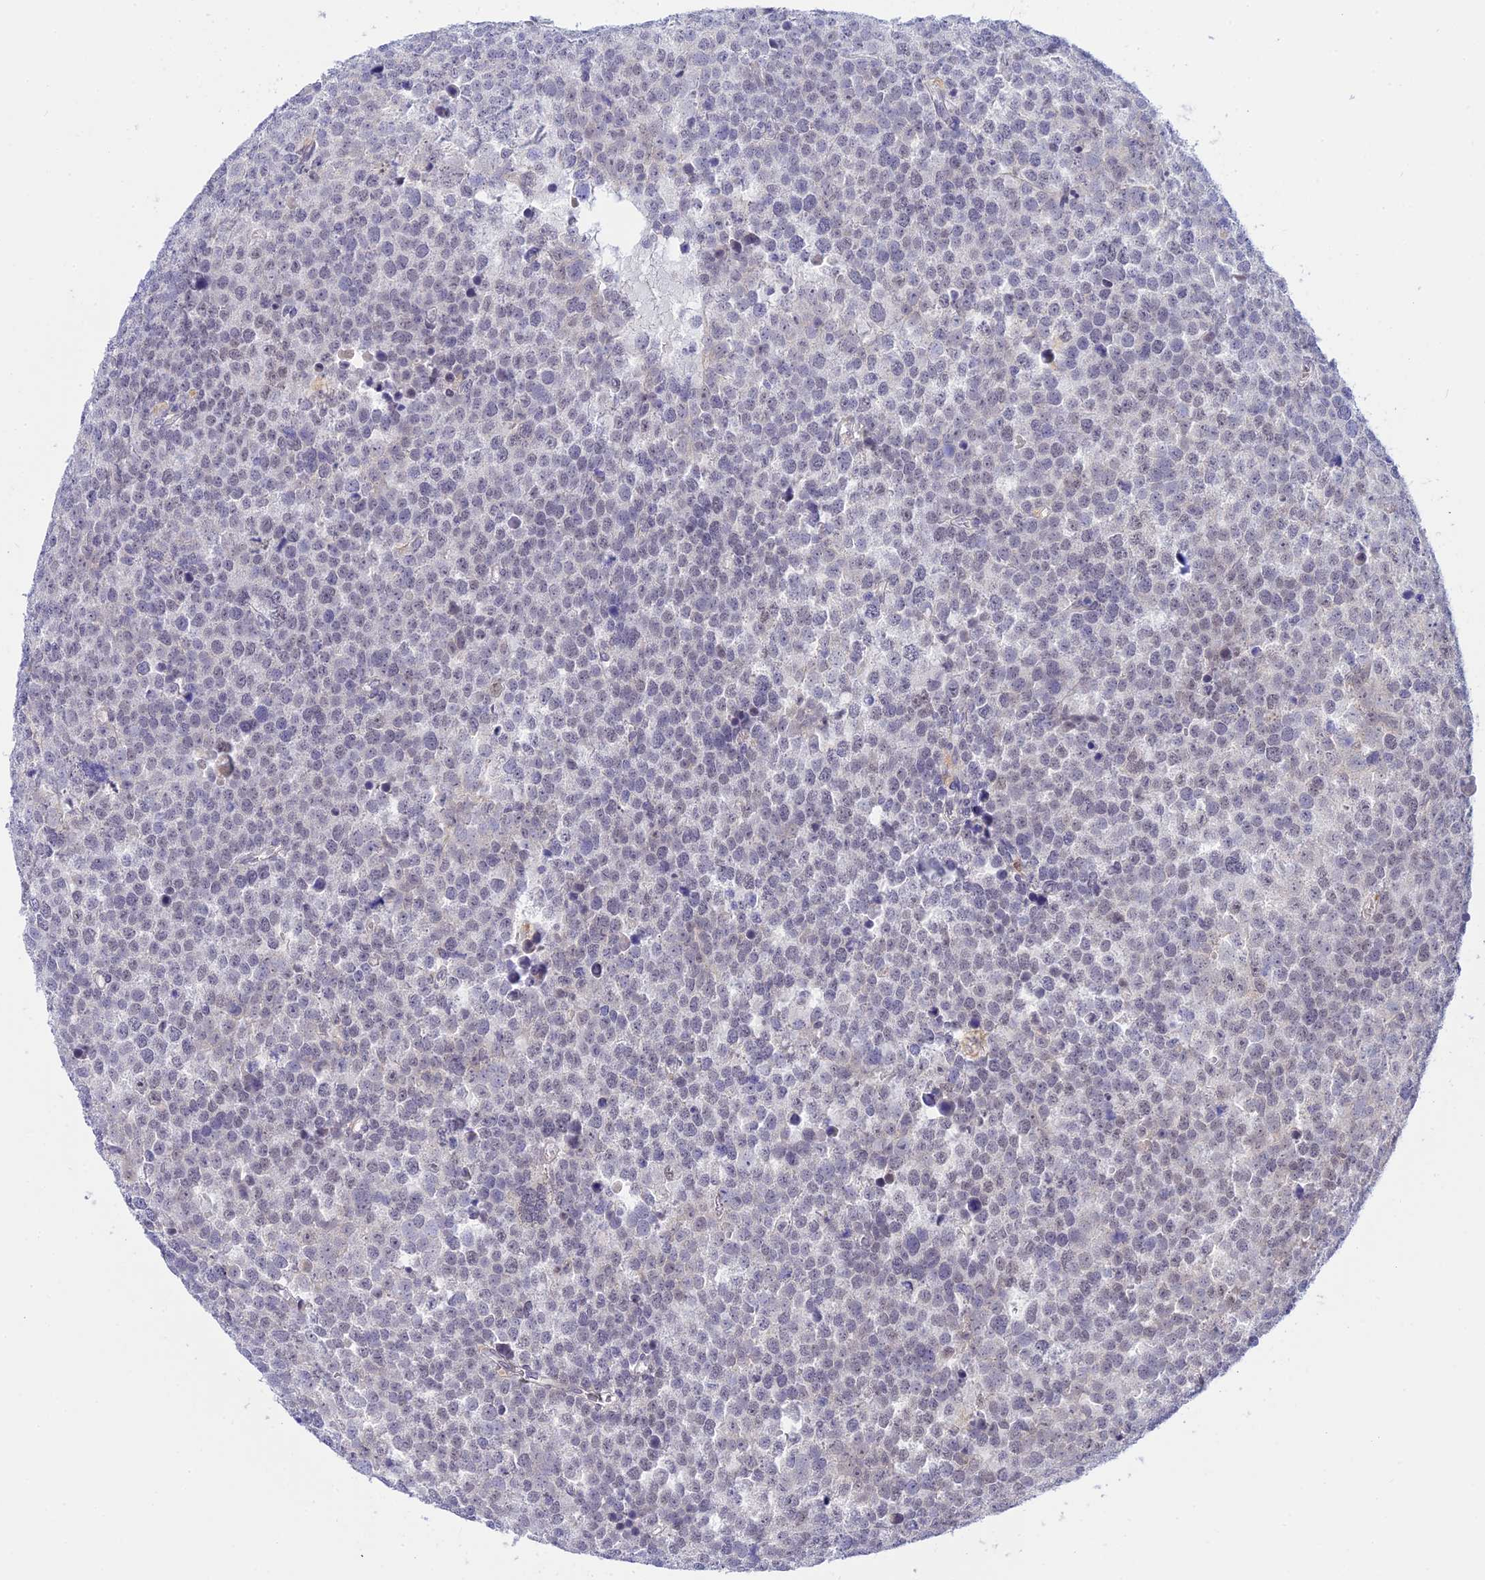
{"staining": {"intensity": "negative", "quantity": "none", "location": "none"}, "tissue": "testis cancer", "cell_type": "Tumor cells", "image_type": "cancer", "snomed": [{"axis": "morphology", "description": "Seminoma, NOS"}, {"axis": "topography", "description": "Testis"}], "caption": "Immunohistochemistry photomicrograph of neoplastic tissue: testis cancer stained with DAB demonstrates no significant protein expression in tumor cells.", "gene": "KCTD14", "patient": {"sex": "male", "age": 71}}